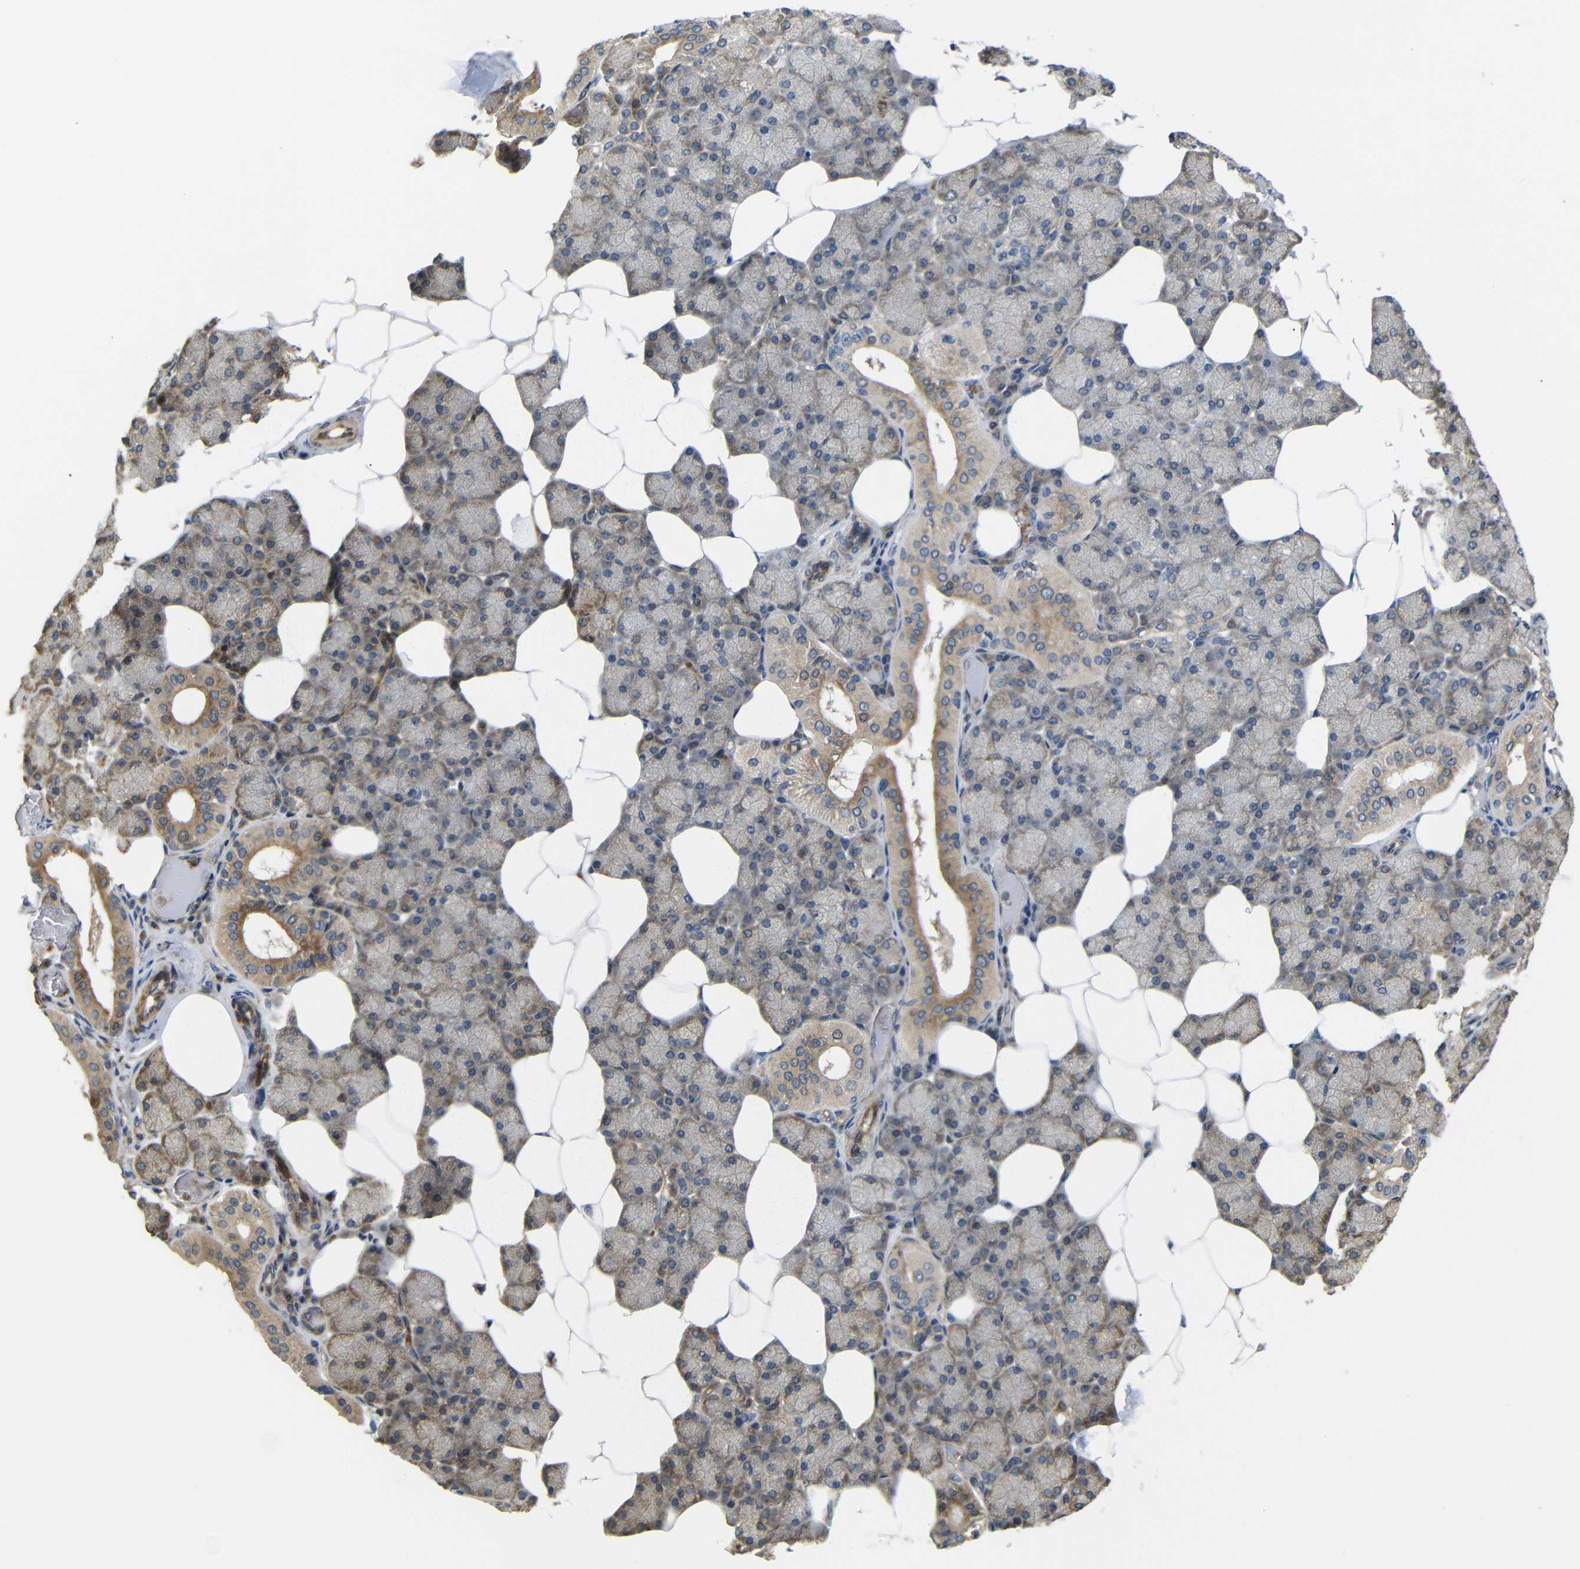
{"staining": {"intensity": "moderate", "quantity": ">75%", "location": "cytoplasmic/membranous"}, "tissue": "salivary gland", "cell_type": "Glandular cells", "image_type": "normal", "snomed": [{"axis": "morphology", "description": "Normal tissue, NOS"}, {"axis": "topography", "description": "Salivary gland"}], "caption": "Salivary gland stained with DAB (3,3'-diaminobenzidine) immunohistochemistry (IHC) exhibits medium levels of moderate cytoplasmic/membranous positivity in about >75% of glandular cells.", "gene": "P3H2", "patient": {"sex": "male", "age": 62}}